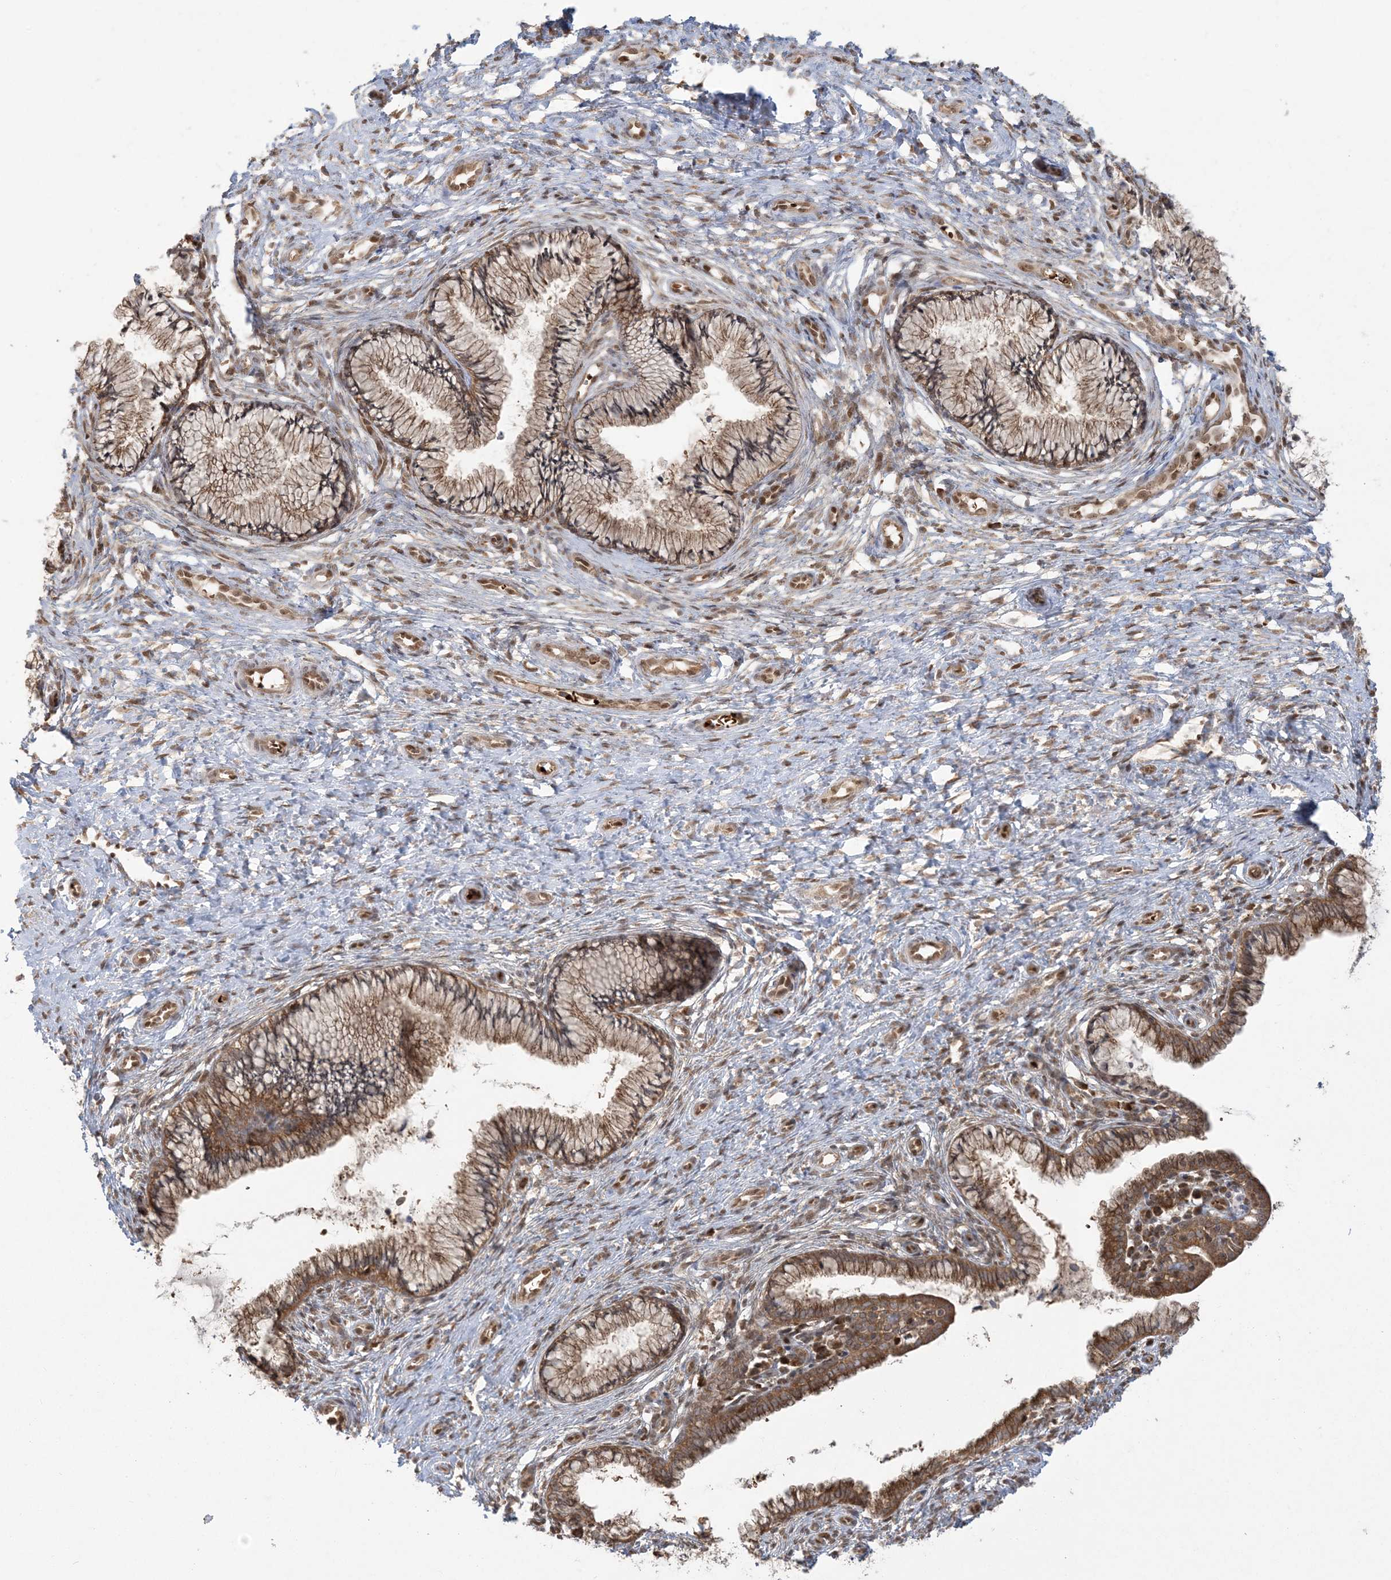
{"staining": {"intensity": "moderate", "quantity": ">75%", "location": "cytoplasmic/membranous"}, "tissue": "cervix", "cell_type": "Glandular cells", "image_type": "normal", "snomed": [{"axis": "morphology", "description": "Normal tissue, NOS"}, {"axis": "topography", "description": "Cervix"}], "caption": "Human cervix stained for a protein (brown) exhibits moderate cytoplasmic/membranous positive expression in approximately >75% of glandular cells.", "gene": "ABCF3", "patient": {"sex": "female", "age": 36}}